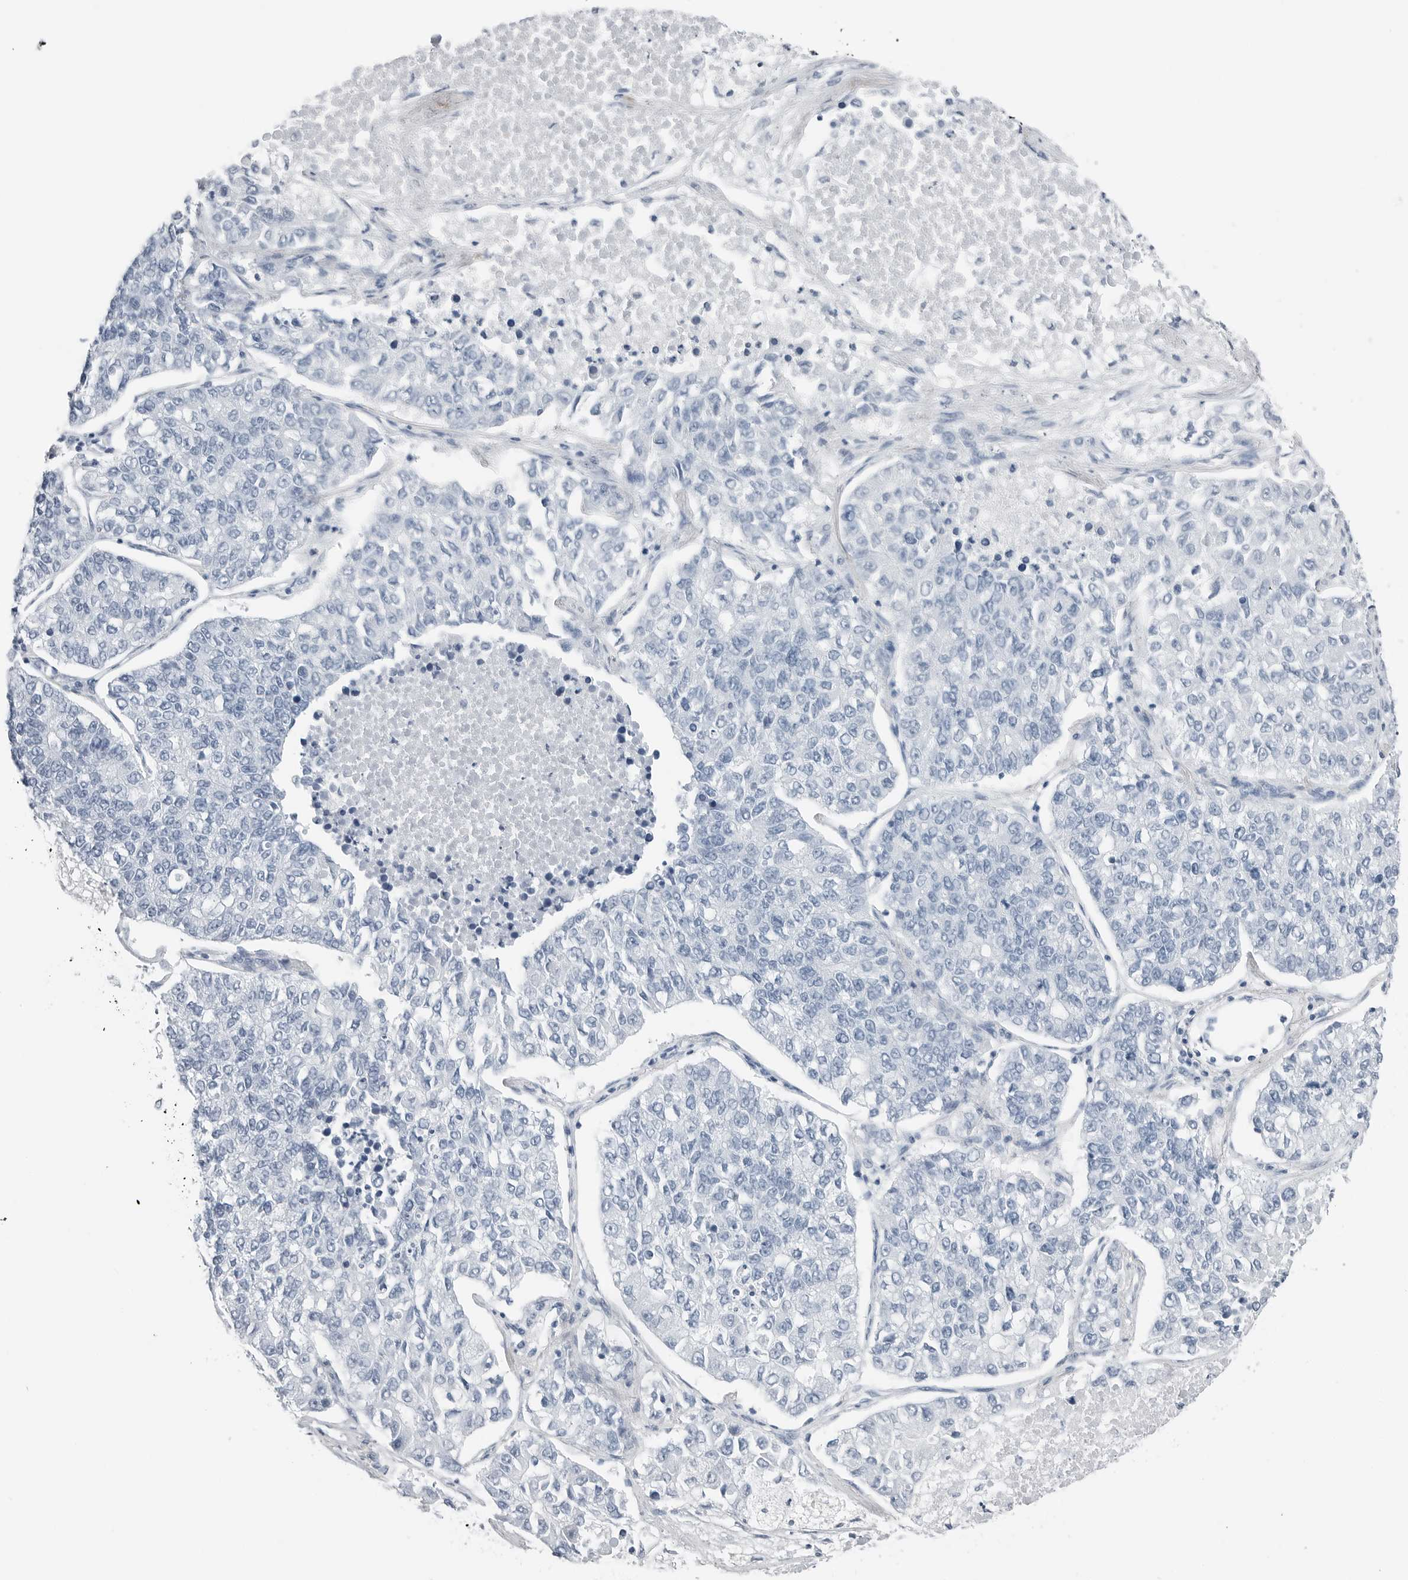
{"staining": {"intensity": "negative", "quantity": "none", "location": "none"}, "tissue": "lung cancer", "cell_type": "Tumor cells", "image_type": "cancer", "snomed": [{"axis": "morphology", "description": "Adenocarcinoma, NOS"}, {"axis": "topography", "description": "Lung"}], "caption": "Immunohistochemistry of lung cancer (adenocarcinoma) reveals no expression in tumor cells.", "gene": "SLPI", "patient": {"sex": "male", "age": 49}}